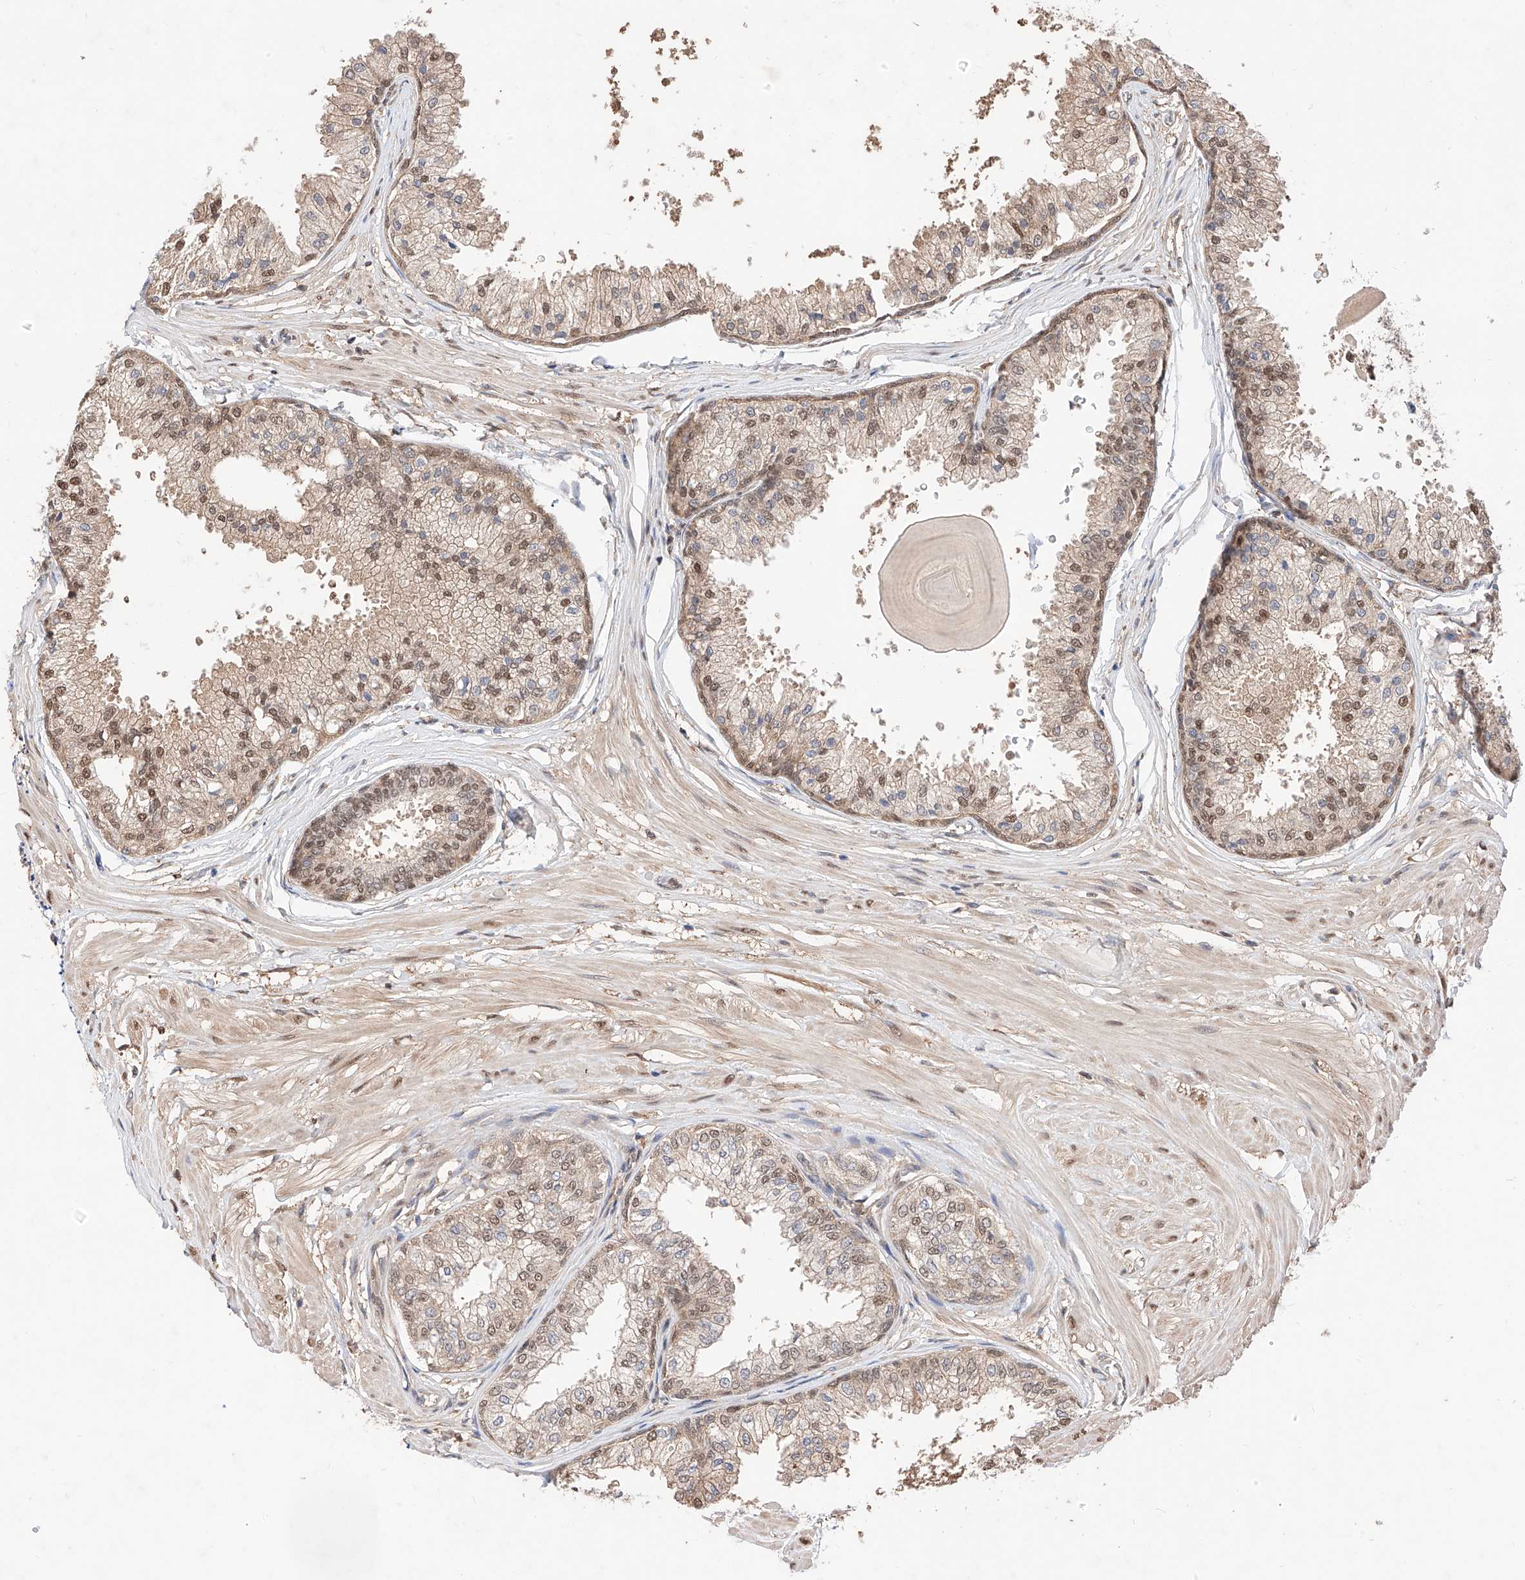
{"staining": {"intensity": "moderate", "quantity": "25%-75%", "location": "cytoplasmic/membranous,nuclear"}, "tissue": "prostate", "cell_type": "Glandular cells", "image_type": "normal", "snomed": [{"axis": "morphology", "description": "Normal tissue, NOS"}, {"axis": "topography", "description": "Prostate"}], "caption": "Brown immunohistochemical staining in normal human prostate displays moderate cytoplasmic/membranous,nuclear positivity in about 25%-75% of glandular cells.", "gene": "ZSCAN4", "patient": {"sex": "male", "age": 48}}